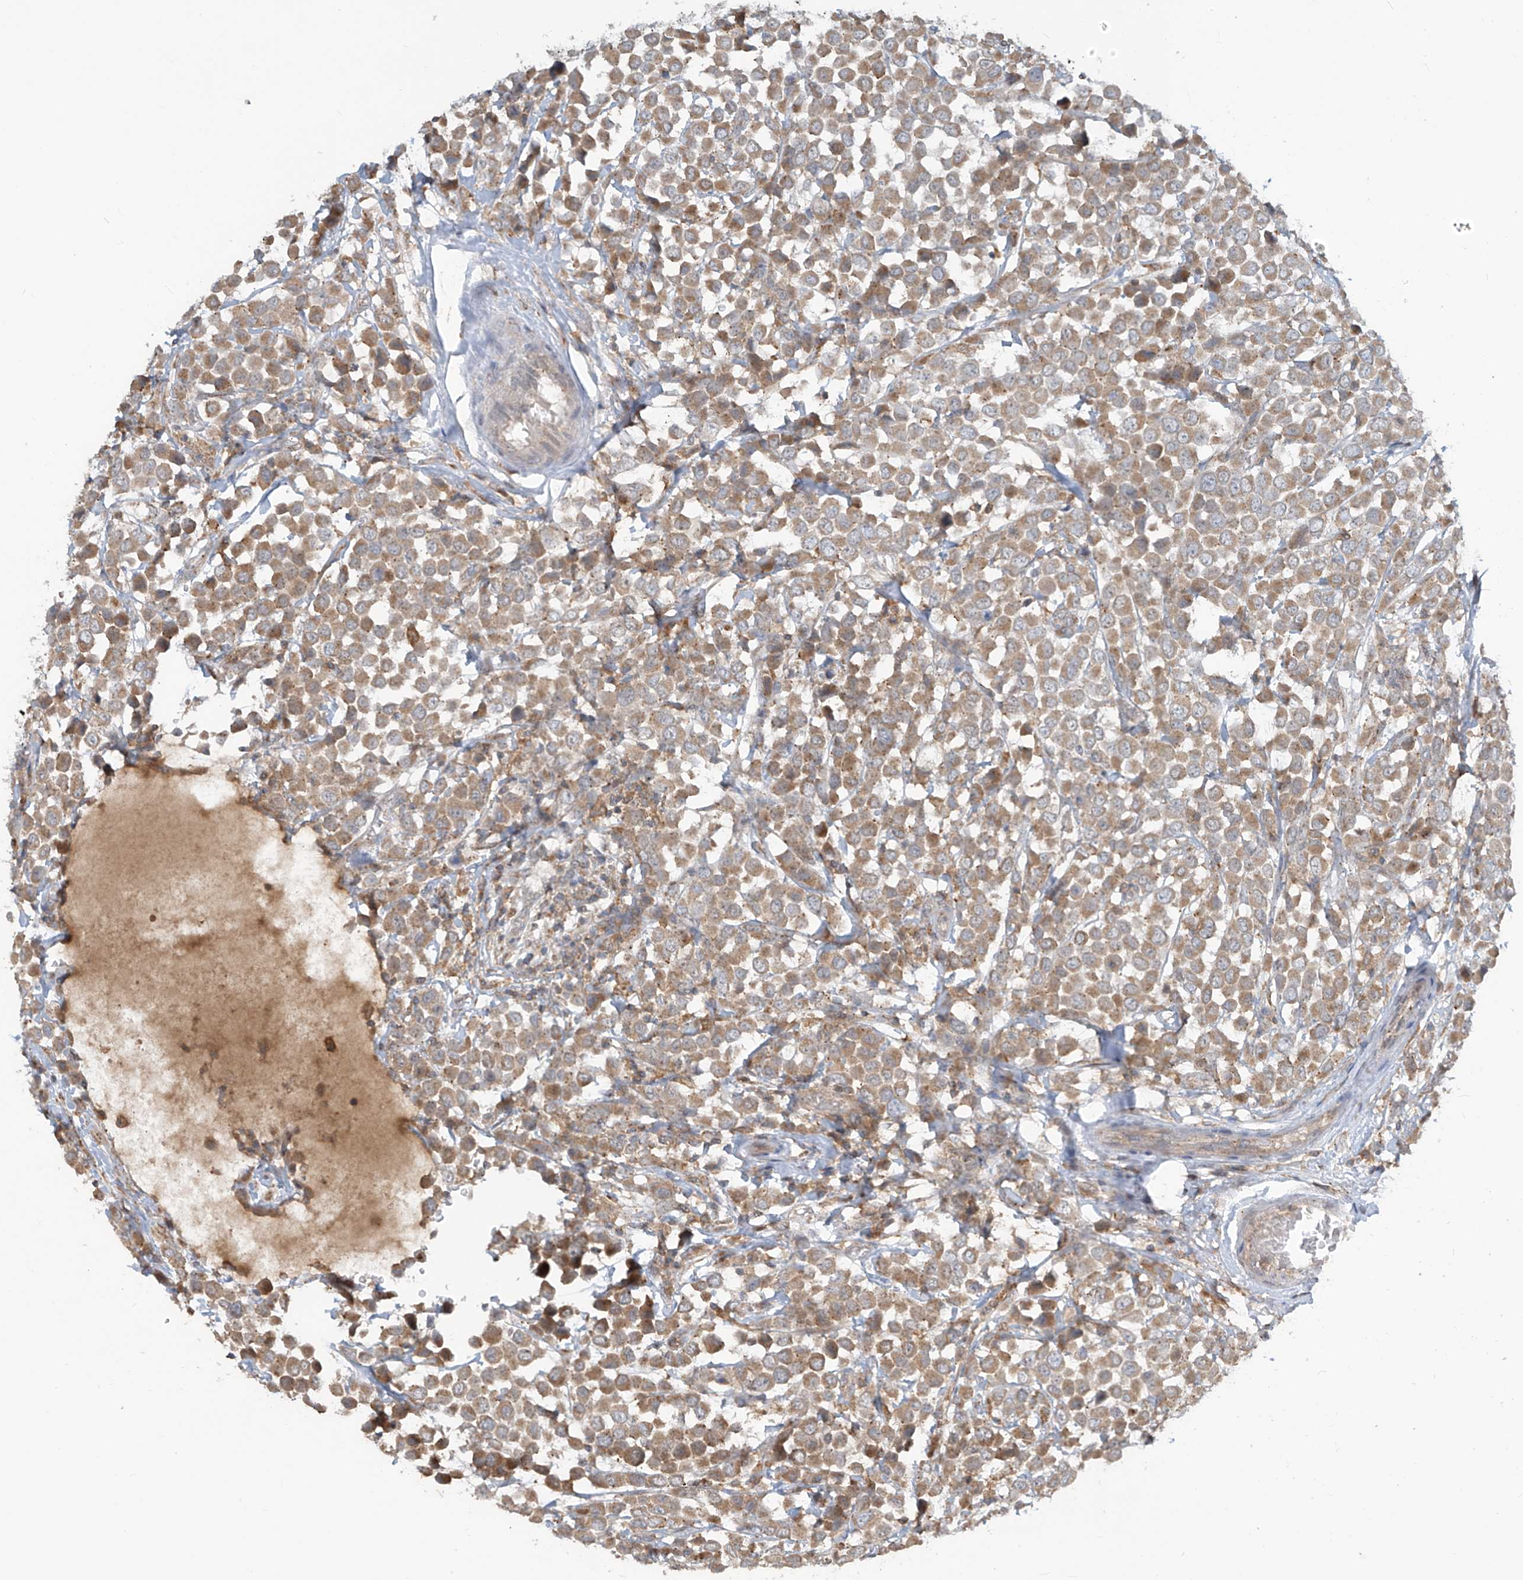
{"staining": {"intensity": "moderate", "quantity": ">75%", "location": "cytoplasmic/membranous"}, "tissue": "breast cancer", "cell_type": "Tumor cells", "image_type": "cancer", "snomed": [{"axis": "morphology", "description": "Duct carcinoma"}, {"axis": "topography", "description": "Breast"}], "caption": "DAB immunohistochemical staining of human breast infiltrating ductal carcinoma reveals moderate cytoplasmic/membranous protein expression in about >75% of tumor cells. (DAB = brown stain, brightfield microscopy at high magnification).", "gene": "PARVG", "patient": {"sex": "female", "age": 61}}